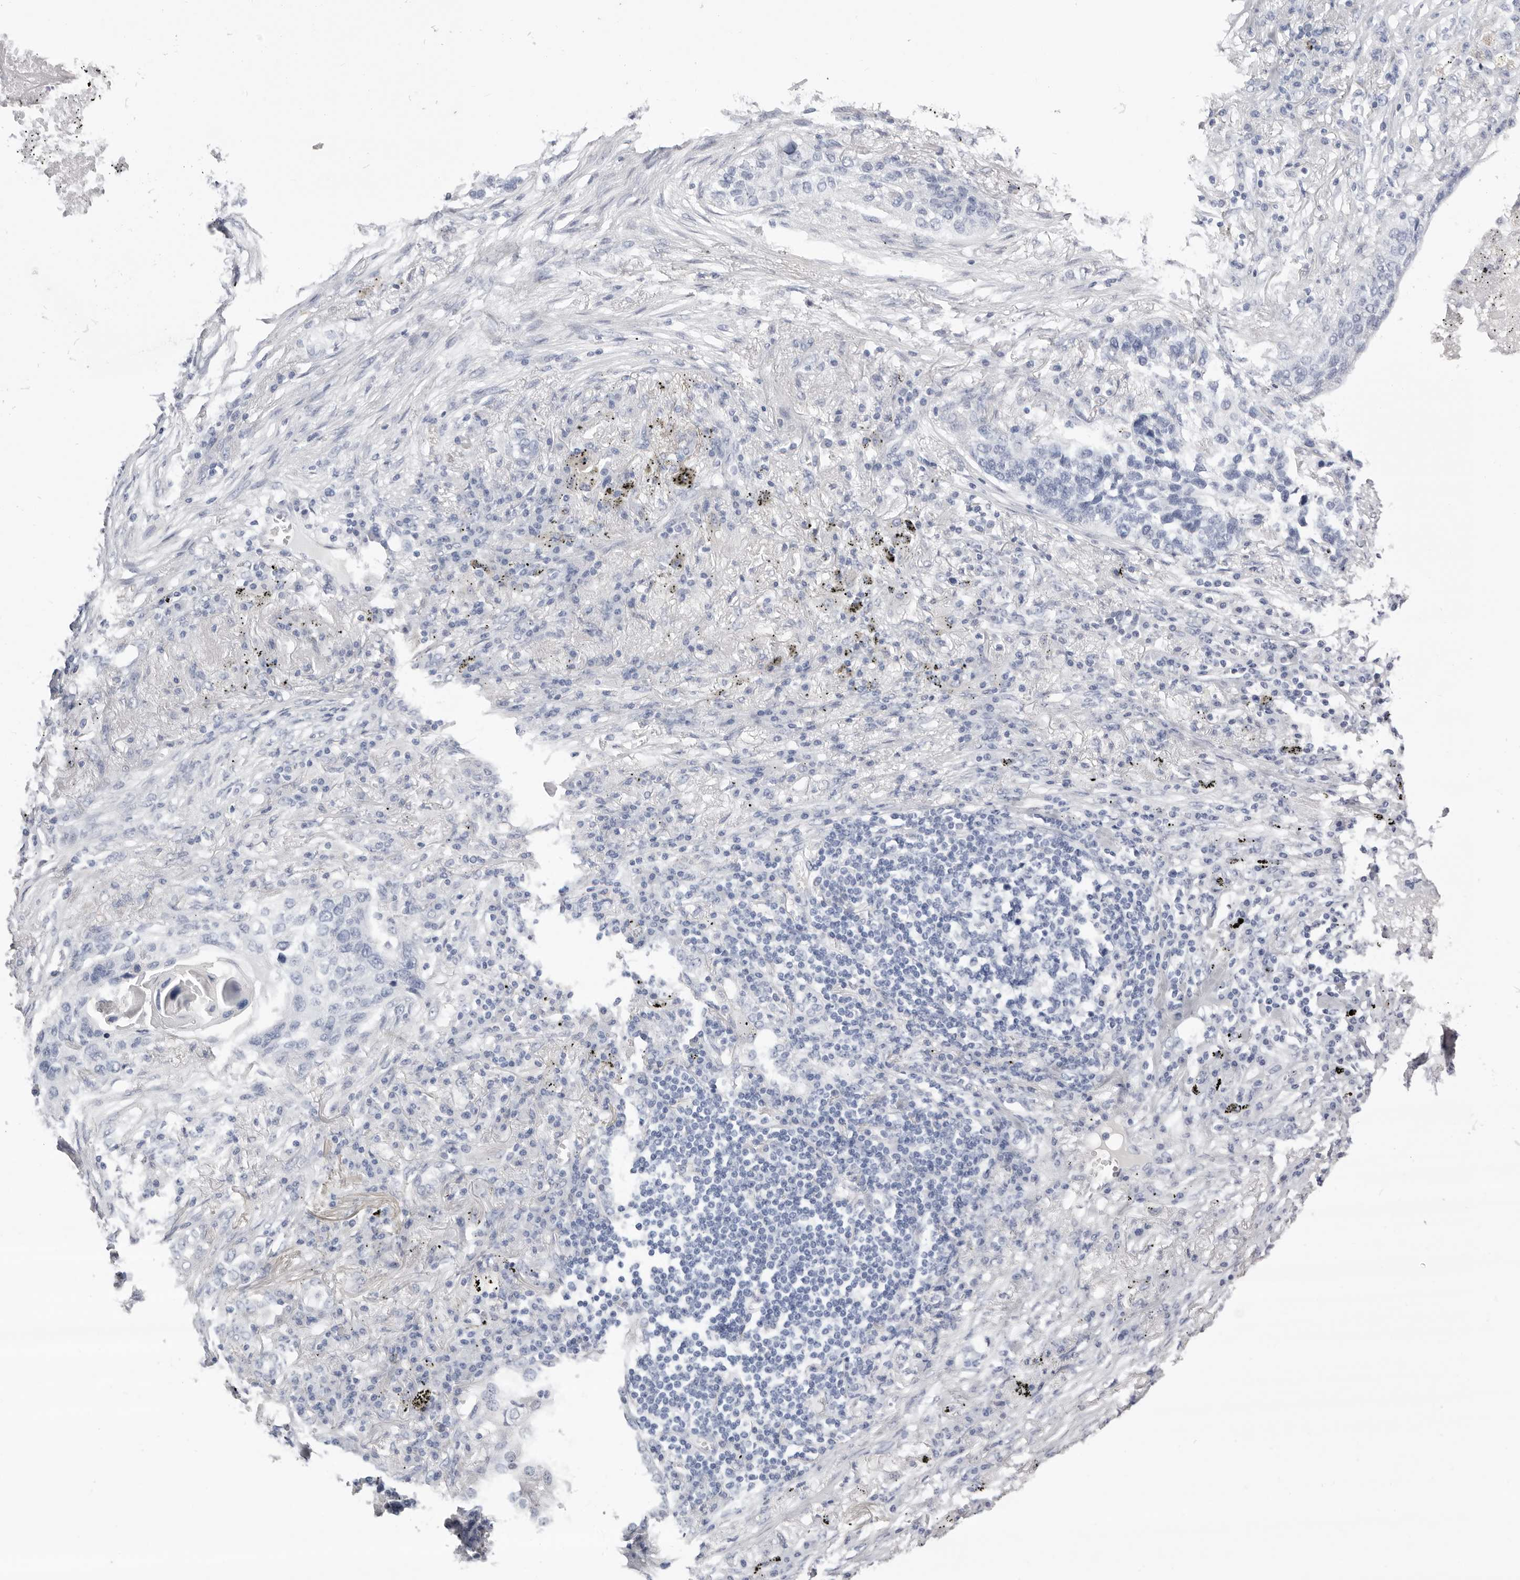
{"staining": {"intensity": "negative", "quantity": "none", "location": "none"}, "tissue": "lung cancer", "cell_type": "Tumor cells", "image_type": "cancer", "snomed": [{"axis": "morphology", "description": "Squamous cell carcinoma, NOS"}, {"axis": "topography", "description": "Lung"}], "caption": "High power microscopy photomicrograph of an immunohistochemistry (IHC) photomicrograph of squamous cell carcinoma (lung), revealing no significant staining in tumor cells.", "gene": "LPO", "patient": {"sex": "female", "age": 63}}